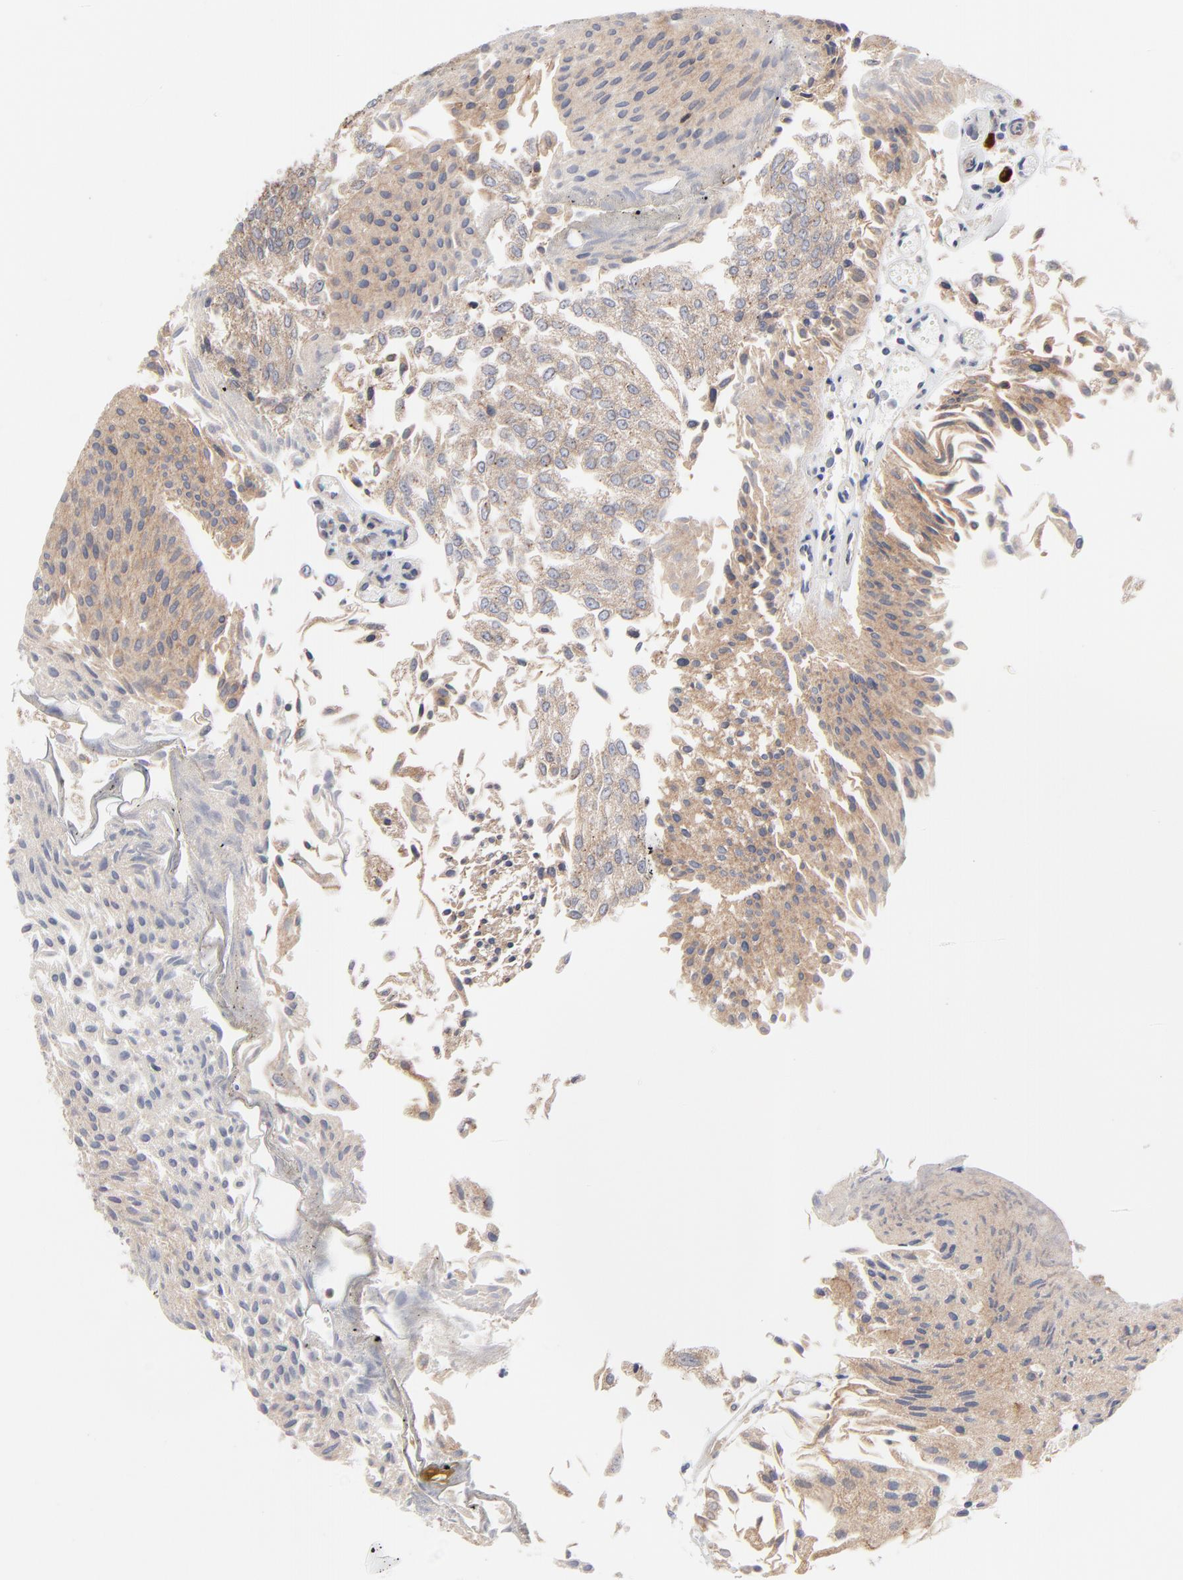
{"staining": {"intensity": "moderate", "quantity": ">75%", "location": "cytoplasmic/membranous"}, "tissue": "urothelial cancer", "cell_type": "Tumor cells", "image_type": "cancer", "snomed": [{"axis": "morphology", "description": "Urothelial carcinoma, Low grade"}, {"axis": "topography", "description": "Urinary bladder"}], "caption": "Immunohistochemistry image of neoplastic tissue: human urothelial cancer stained using immunohistochemistry displays medium levels of moderate protein expression localized specifically in the cytoplasmic/membranous of tumor cells, appearing as a cytoplasmic/membranous brown color.", "gene": "TRIM22", "patient": {"sex": "male", "age": 86}}